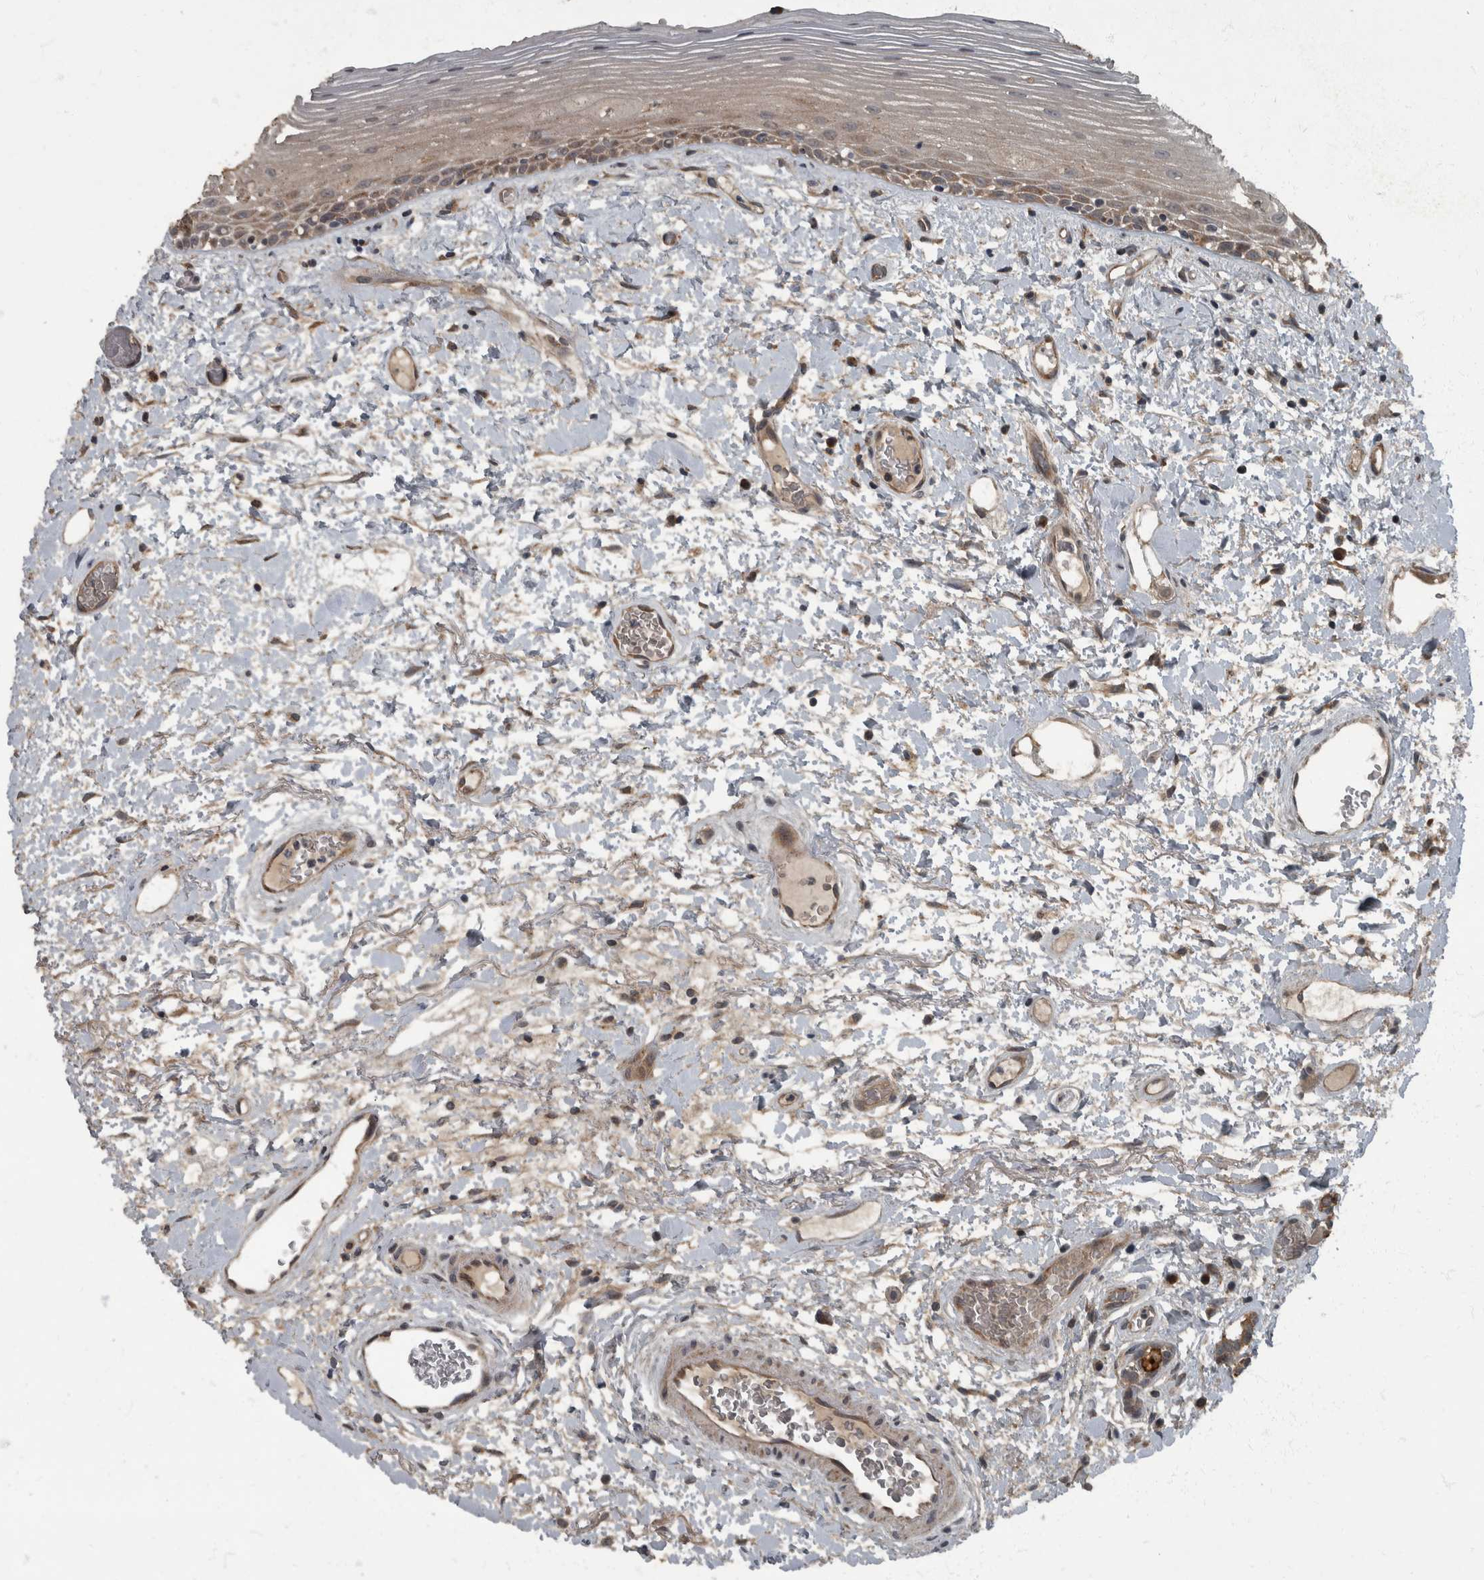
{"staining": {"intensity": "weak", "quantity": "25%-75%", "location": "cytoplasmic/membranous"}, "tissue": "oral mucosa", "cell_type": "Squamous epithelial cells", "image_type": "normal", "snomed": [{"axis": "morphology", "description": "Normal tissue, NOS"}, {"axis": "topography", "description": "Oral tissue"}], "caption": "Benign oral mucosa shows weak cytoplasmic/membranous positivity in approximately 25%-75% of squamous epithelial cells, visualized by immunohistochemistry.", "gene": "RABGGTB", "patient": {"sex": "female", "age": 76}}